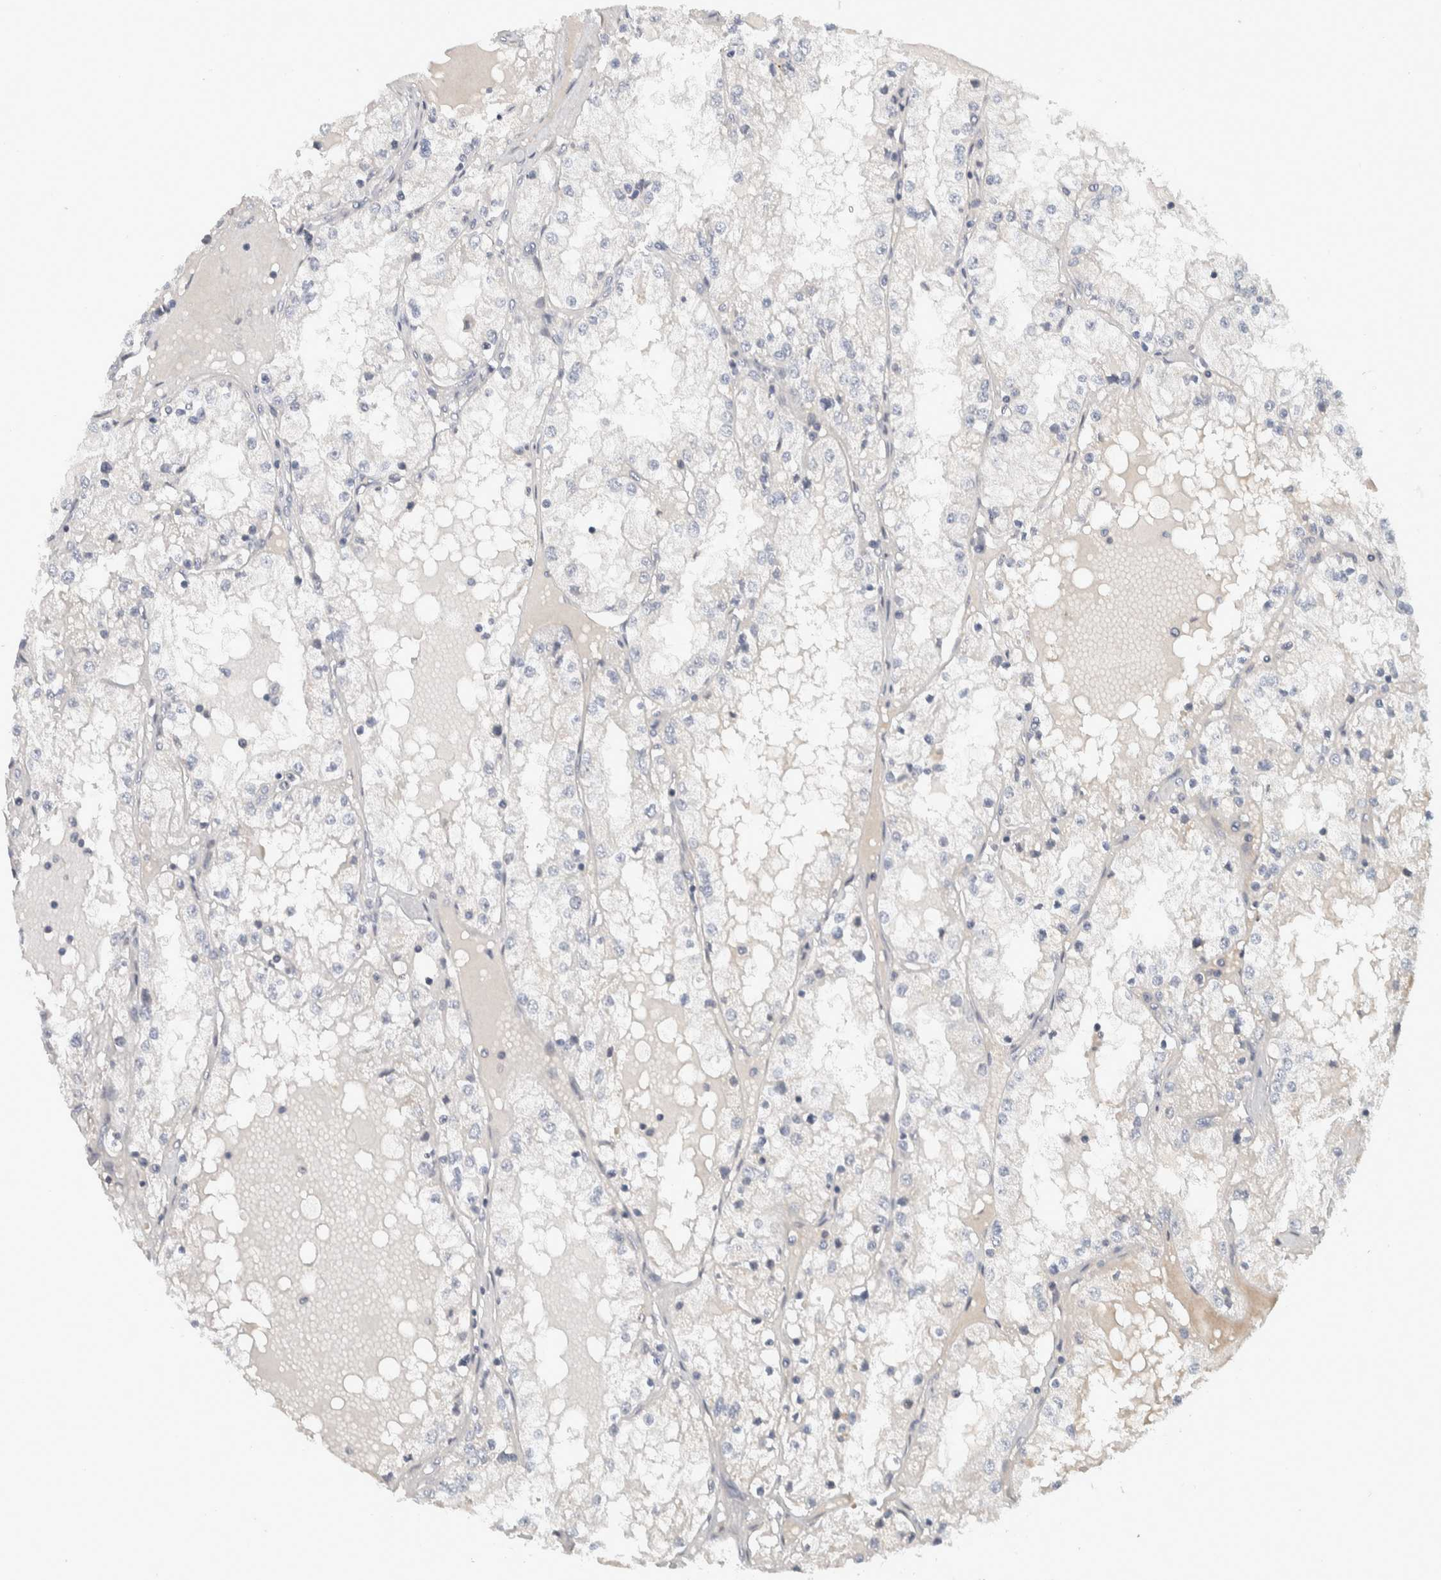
{"staining": {"intensity": "negative", "quantity": "none", "location": "none"}, "tissue": "renal cancer", "cell_type": "Tumor cells", "image_type": "cancer", "snomed": [{"axis": "morphology", "description": "Adenocarcinoma, NOS"}, {"axis": "topography", "description": "Kidney"}], "caption": "Immunohistochemistry of human adenocarcinoma (renal) reveals no expression in tumor cells.", "gene": "AFP", "patient": {"sex": "male", "age": 68}}